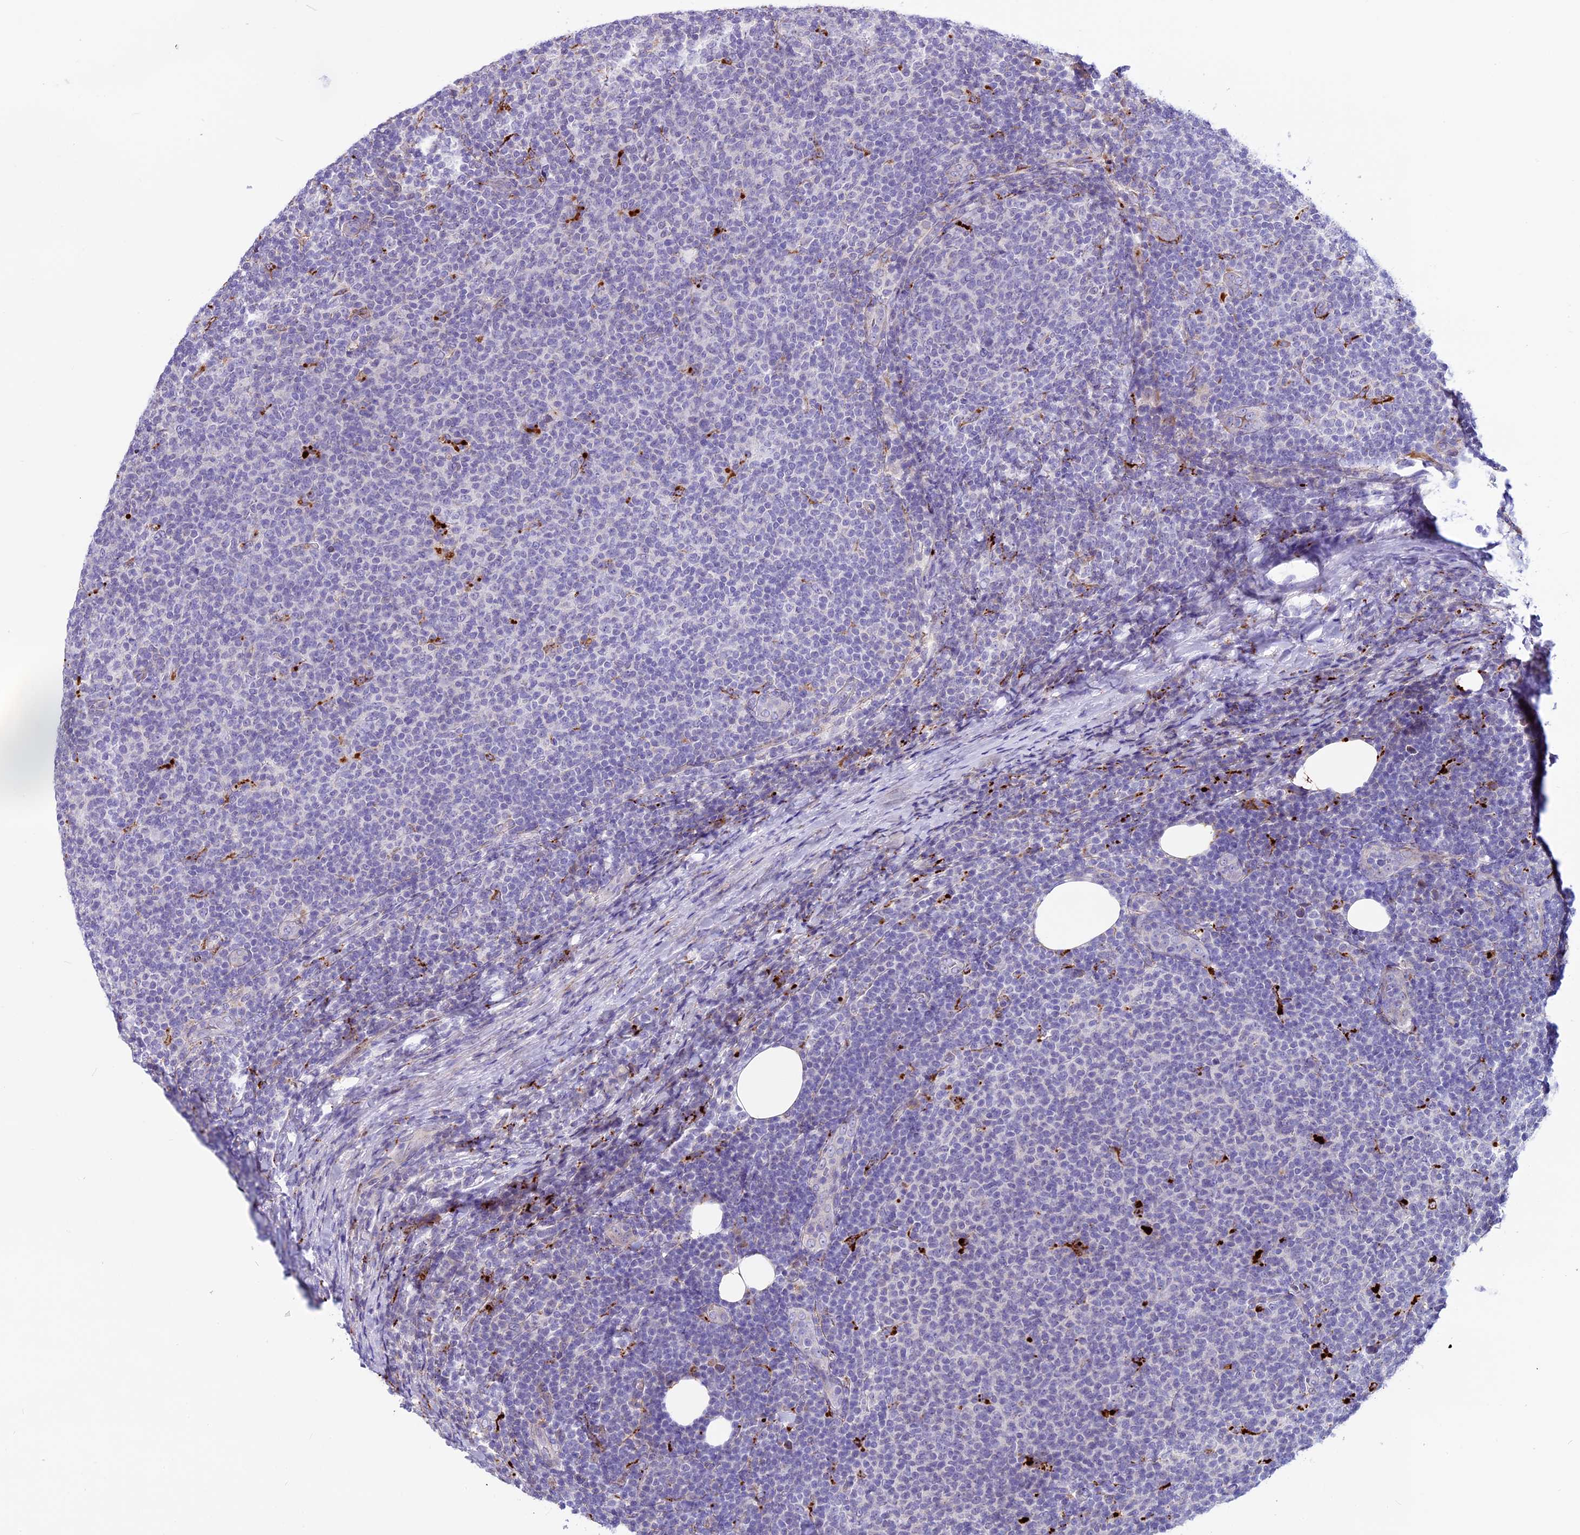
{"staining": {"intensity": "negative", "quantity": "none", "location": "none"}, "tissue": "lymphoma", "cell_type": "Tumor cells", "image_type": "cancer", "snomed": [{"axis": "morphology", "description": "Malignant lymphoma, non-Hodgkin's type, Low grade"}, {"axis": "topography", "description": "Lymph node"}], "caption": "Immunohistochemical staining of human lymphoma reveals no significant staining in tumor cells.", "gene": "THRSP", "patient": {"sex": "male", "age": 66}}